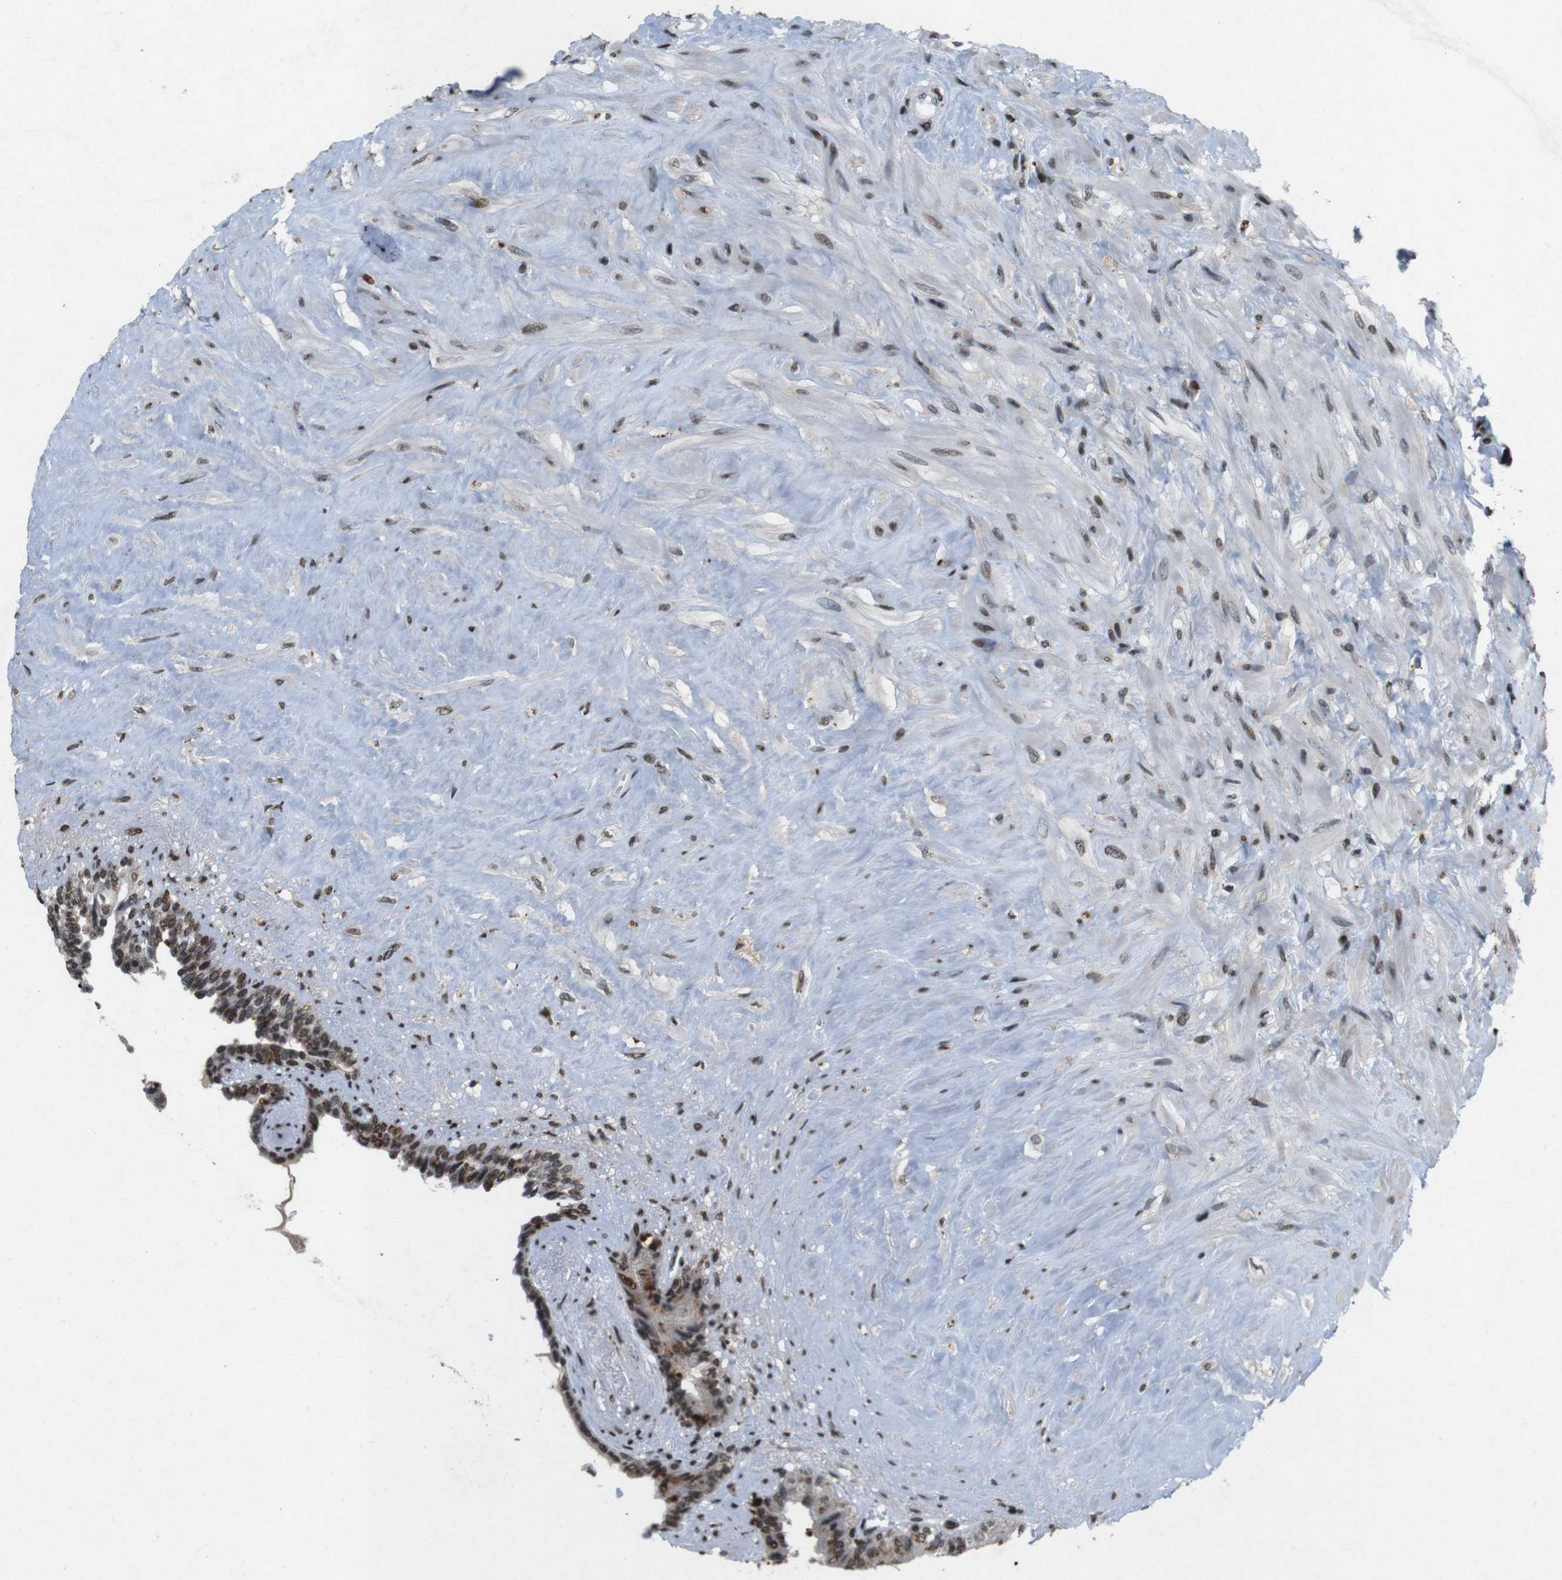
{"staining": {"intensity": "moderate", "quantity": ">75%", "location": "cytoplasmic/membranous,nuclear"}, "tissue": "seminal vesicle", "cell_type": "Glandular cells", "image_type": "normal", "snomed": [{"axis": "morphology", "description": "Normal tissue, NOS"}, {"axis": "topography", "description": "Seminal veicle"}], "caption": "Brown immunohistochemical staining in benign human seminal vesicle reveals moderate cytoplasmic/membranous,nuclear expression in about >75% of glandular cells.", "gene": "MAGEH1", "patient": {"sex": "male", "age": 63}}